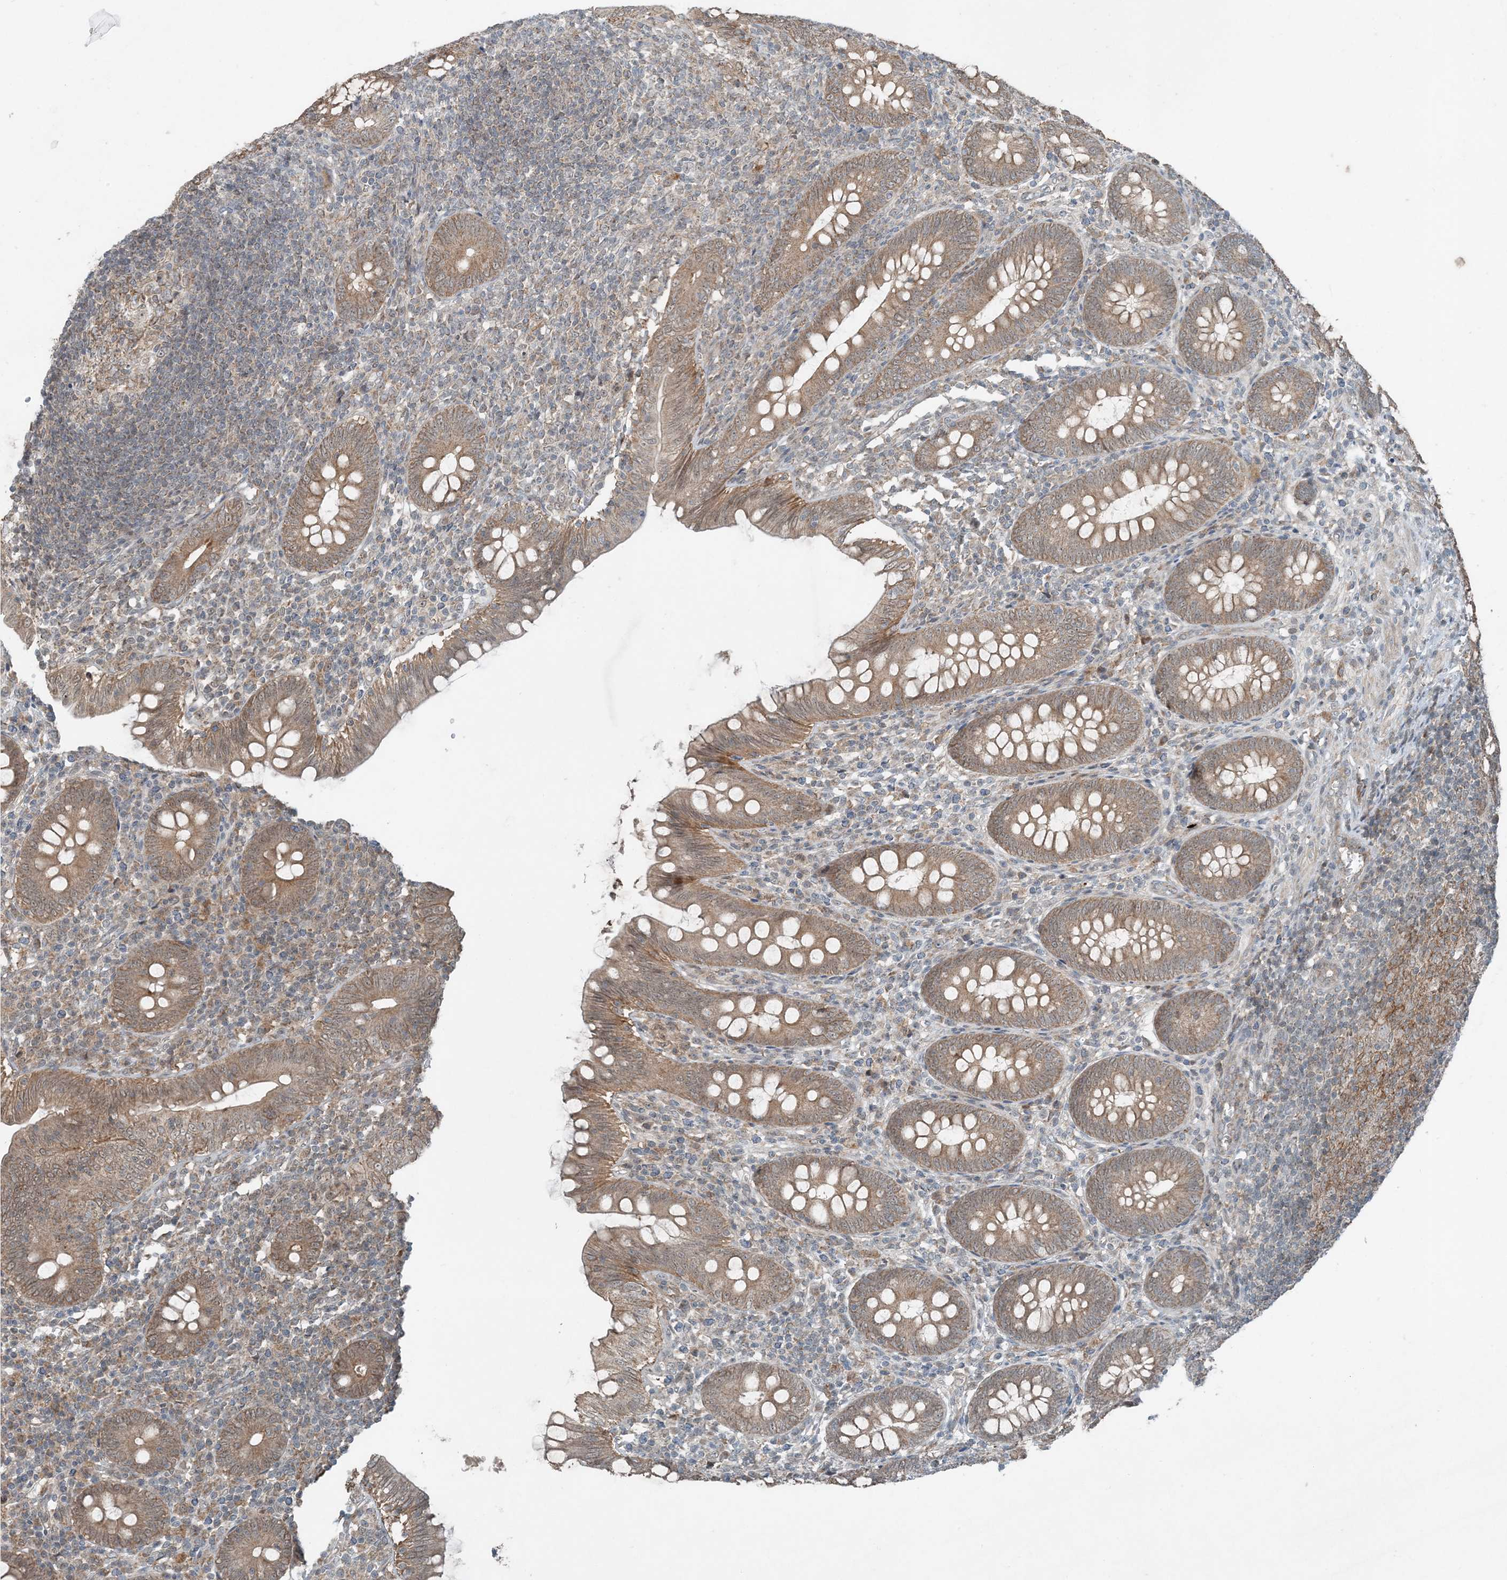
{"staining": {"intensity": "moderate", "quantity": ">75%", "location": "cytoplasmic/membranous,nuclear"}, "tissue": "appendix", "cell_type": "Glandular cells", "image_type": "normal", "snomed": [{"axis": "morphology", "description": "Normal tissue, NOS"}, {"axis": "topography", "description": "Appendix"}], "caption": "Protein expression analysis of normal appendix exhibits moderate cytoplasmic/membranous,nuclear expression in about >75% of glandular cells. (Stains: DAB in brown, nuclei in blue, Microscopy: brightfield microscopy at high magnification).", "gene": "MITD1", "patient": {"sex": "male", "age": 14}}